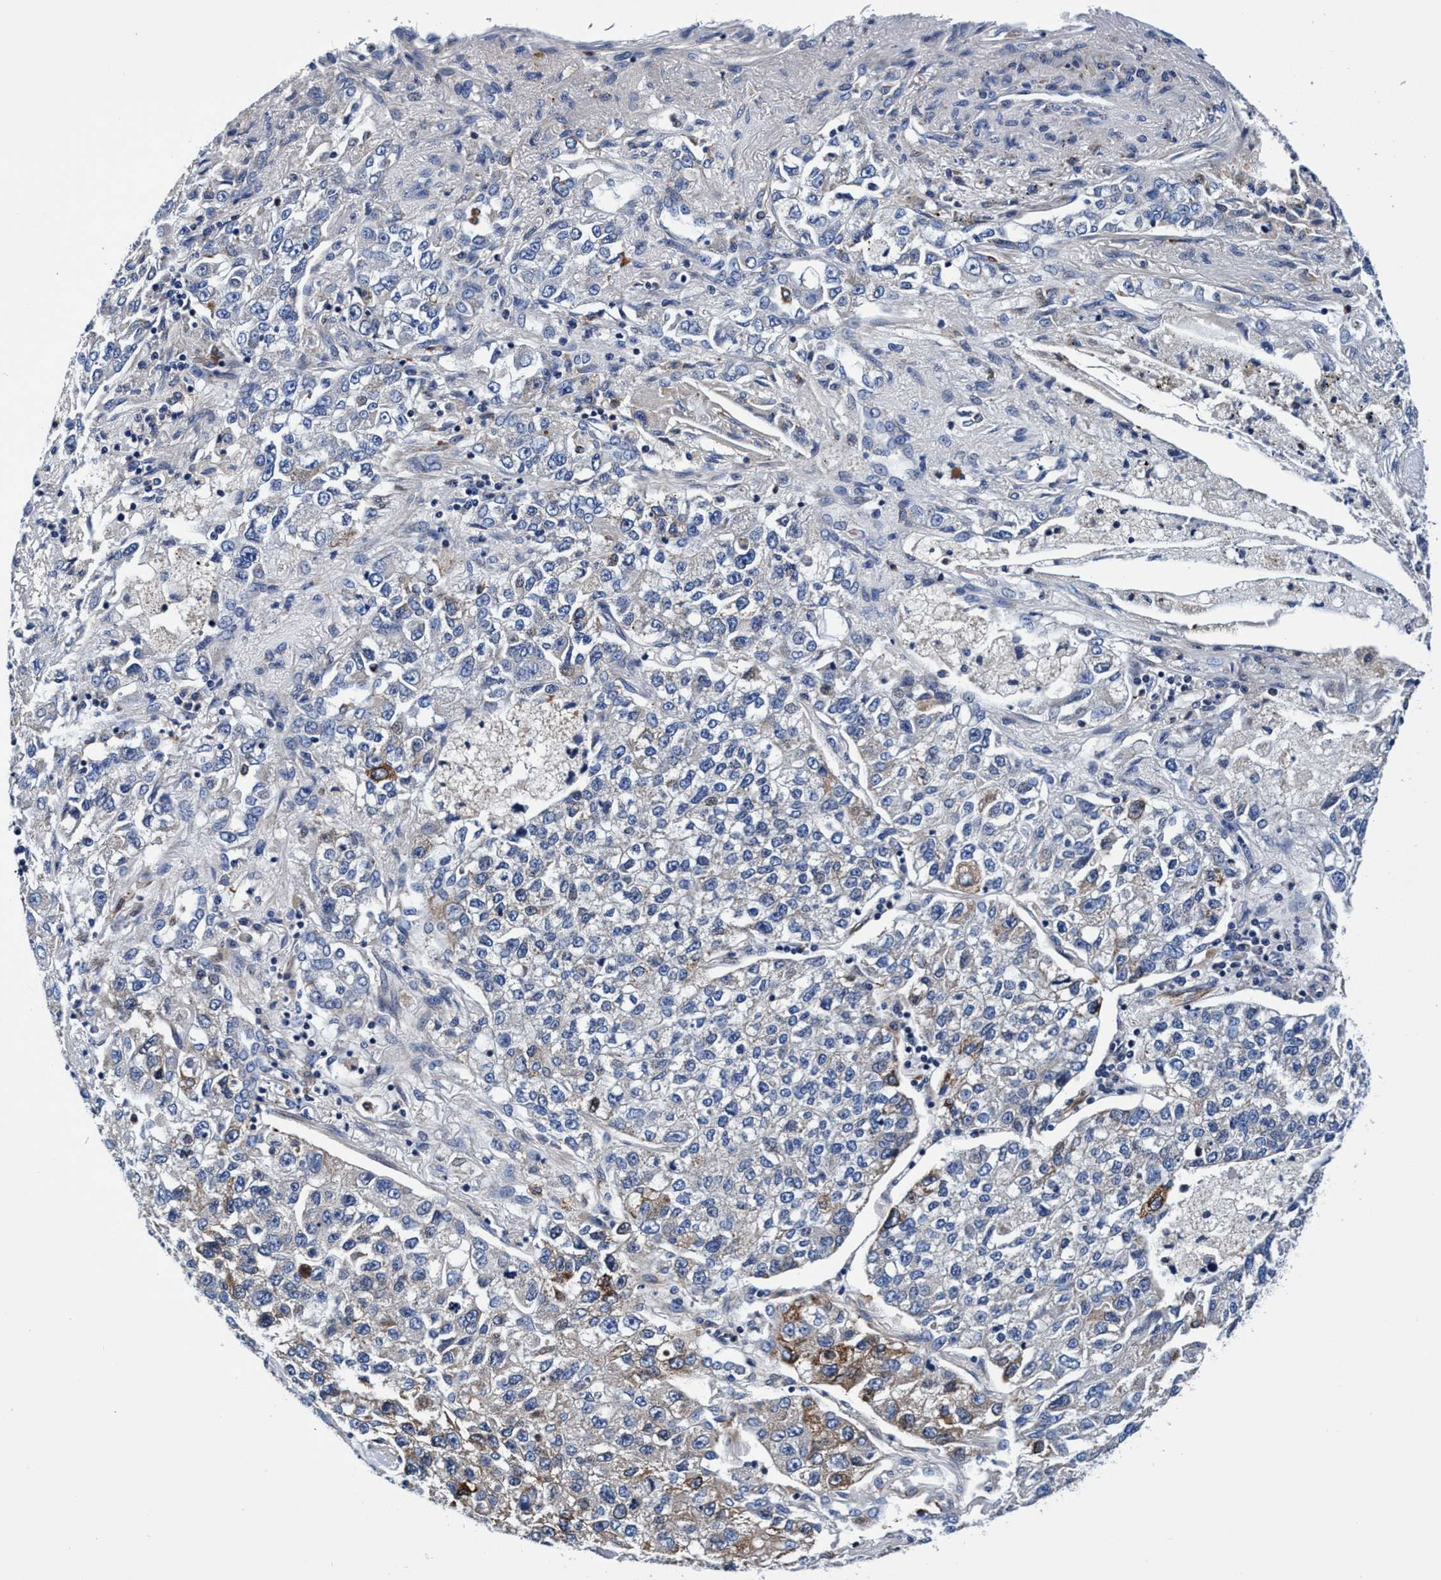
{"staining": {"intensity": "weak", "quantity": "<25%", "location": "cytoplasmic/membranous"}, "tissue": "lung cancer", "cell_type": "Tumor cells", "image_type": "cancer", "snomed": [{"axis": "morphology", "description": "Adenocarcinoma, NOS"}, {"axis": "topography", "description": "Lung"}], "caption": "Immunohistochemical staining of human lung cancer (adenocarcinoma) shows no significant expression in tumor cells. The staining is performed using DAB (3,3'-diaminobenzidine) brown chromogen with nuclei counter-stained in using hematoxylin.", "gene": "UBALD2", "patient": {"sex": "male", "age": 49}}